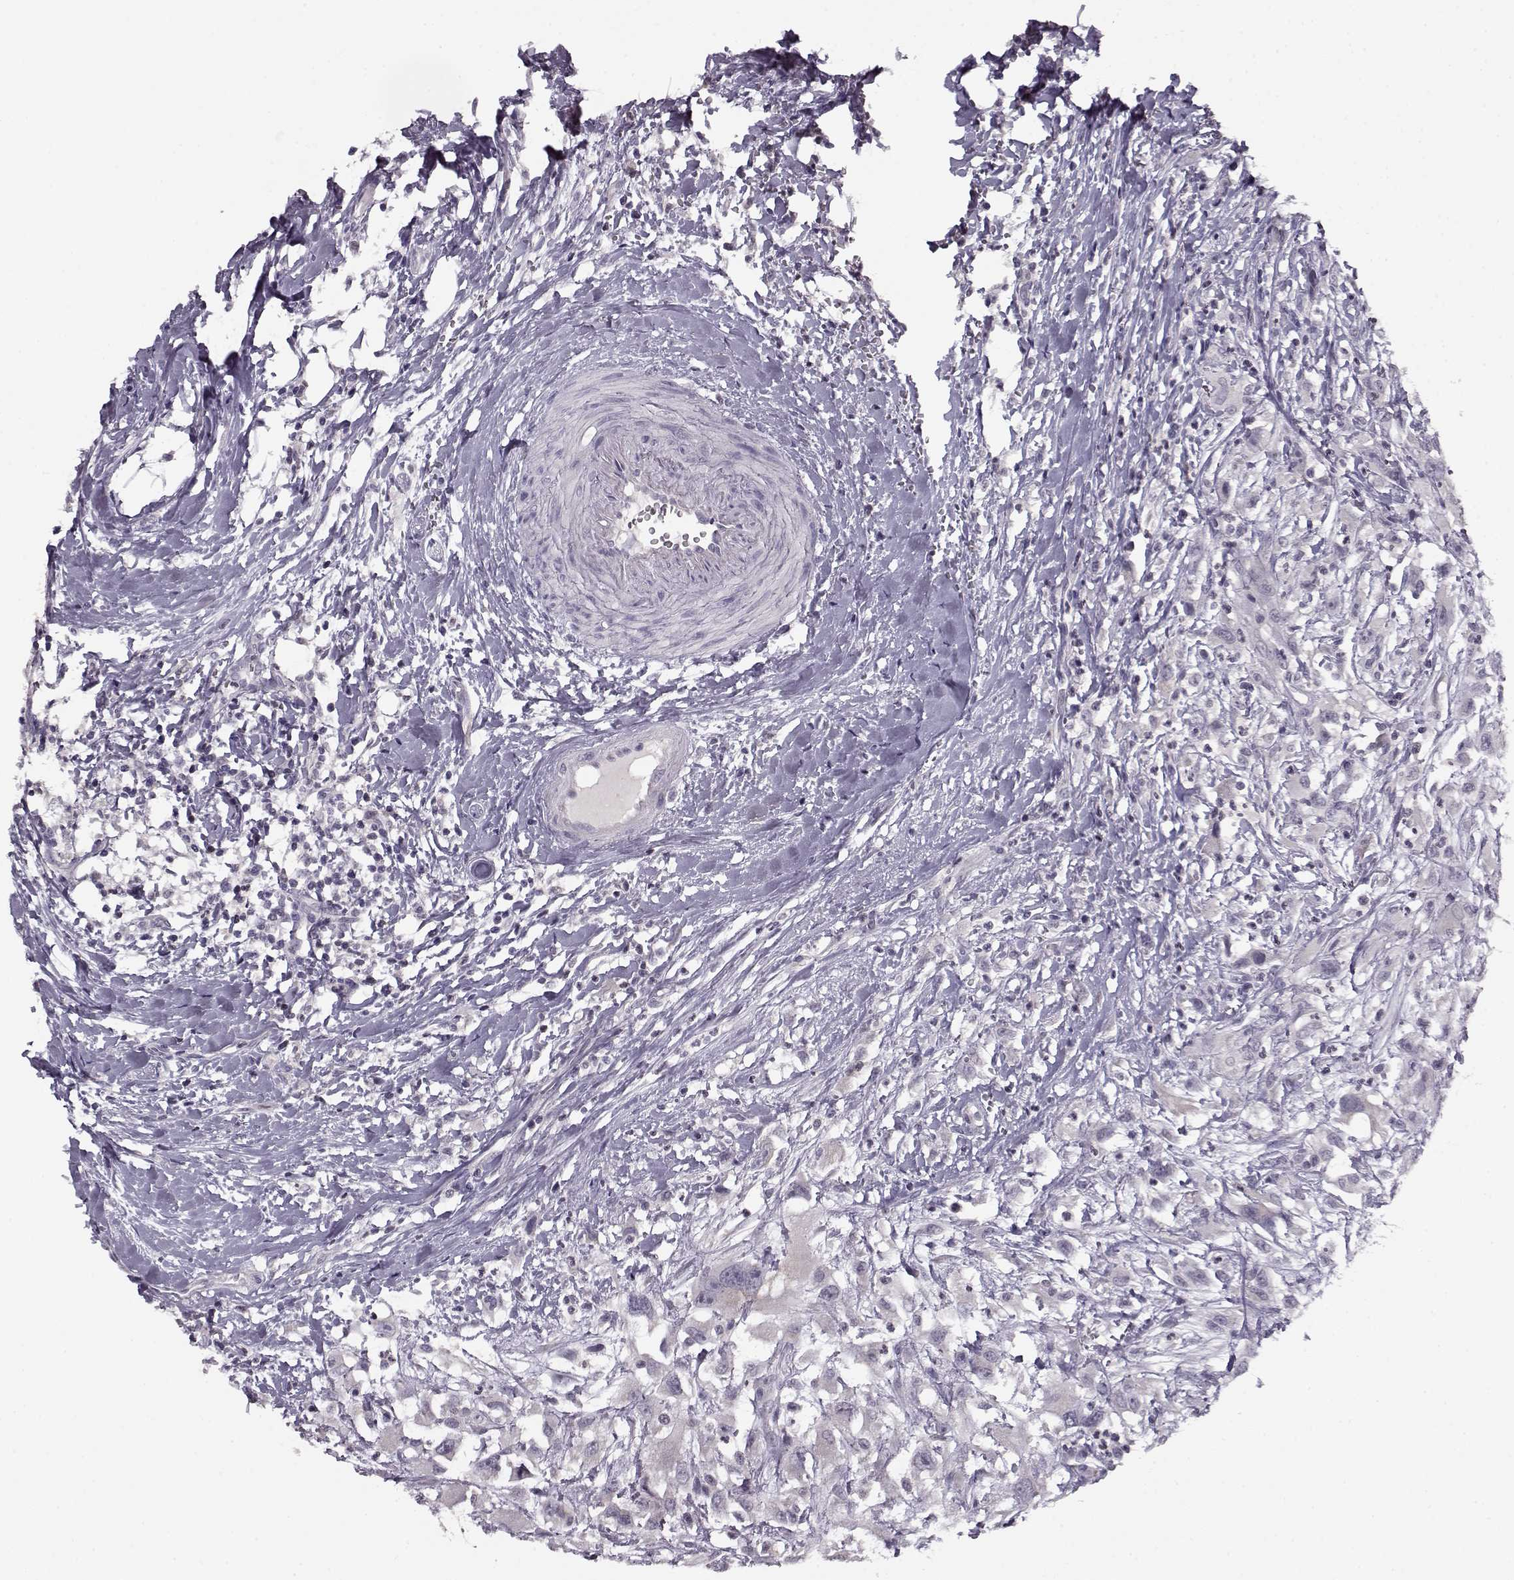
{"staining": {"intensity": "negative", "quantity": "none", "location": "none"}, "tissue": "head and neck cancer", "cell_type": "Tumor cells", "image_type": "cancer", "snomed": [{"axis": "morphology", "description": "Squamous cell carcinoma, NOS"}, {"axis": "morphology", "description": "Squamous cell carcinoma, metastatic, NOS"}, {"axis": "topography", "description": "Oral tissue"}, {"axis": "topography", "description": "Head-Neck"}], "caption": "Tumor cells are negative for brown protein staining in head and neck cancer. (Immunohistochemistry, brightfield microscopy, high magnification).", "gene": "RP1L1", "patient": {"sex": "female", "age": 85}}